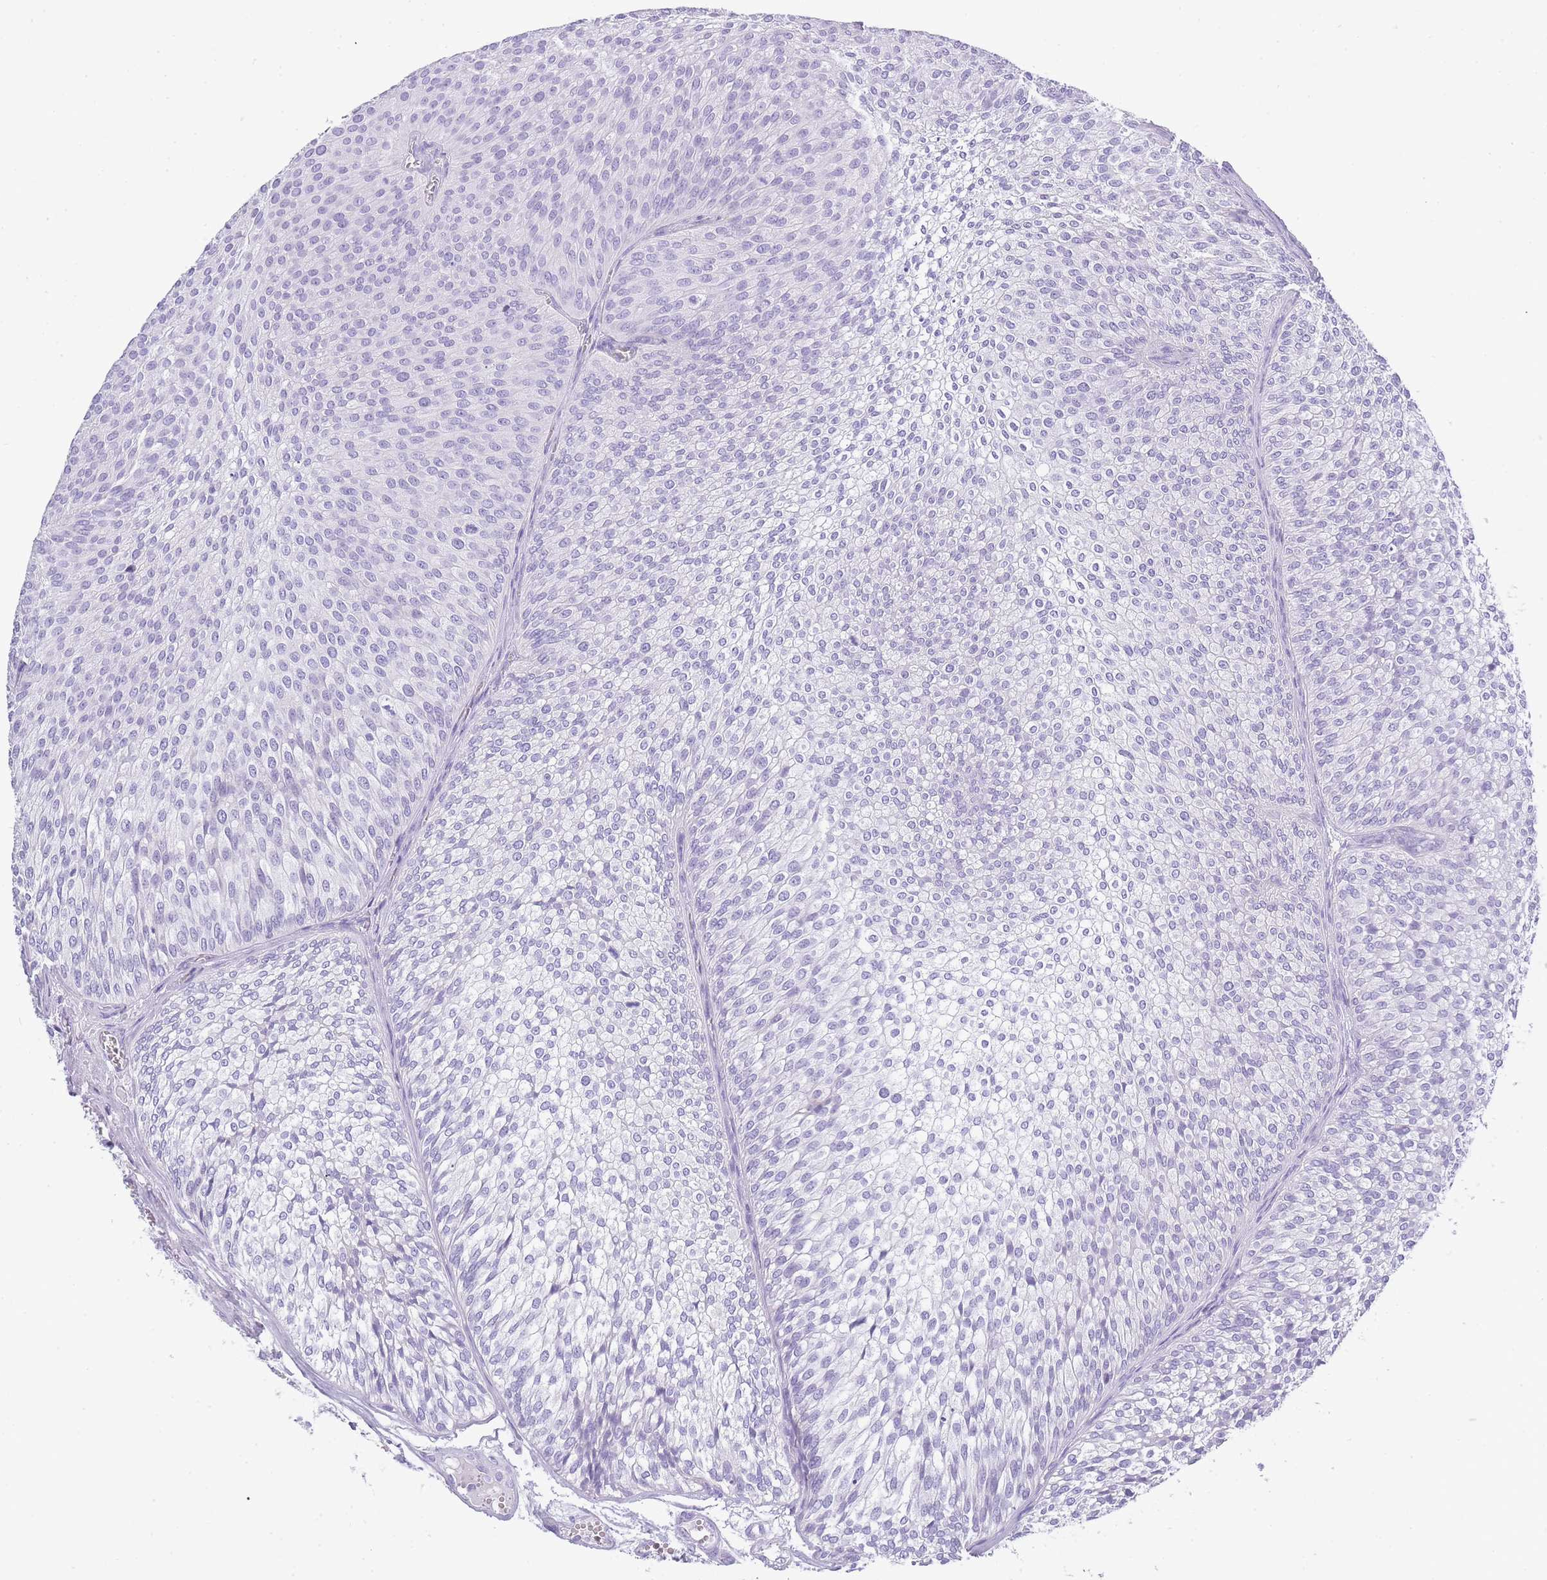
{"staining": {"intensity": "negative", "quantity": "none", "location": "none"}, "tissue": "urothelial cancer", "cell_type": "Tumor cells", "image_type": "cancer", "snomed": [{"axis": "morphology", "description": "Urothelial carcinoma, Low grade"}, {"axis": "topography", "description": "Urinary bladder"}], "caption": "Image shows no significant protein positivity in tumor cells of urothelial carcinoma (low-grade).", "gene": "TCP11", "patient": {"sex": "male", "age": 91}}